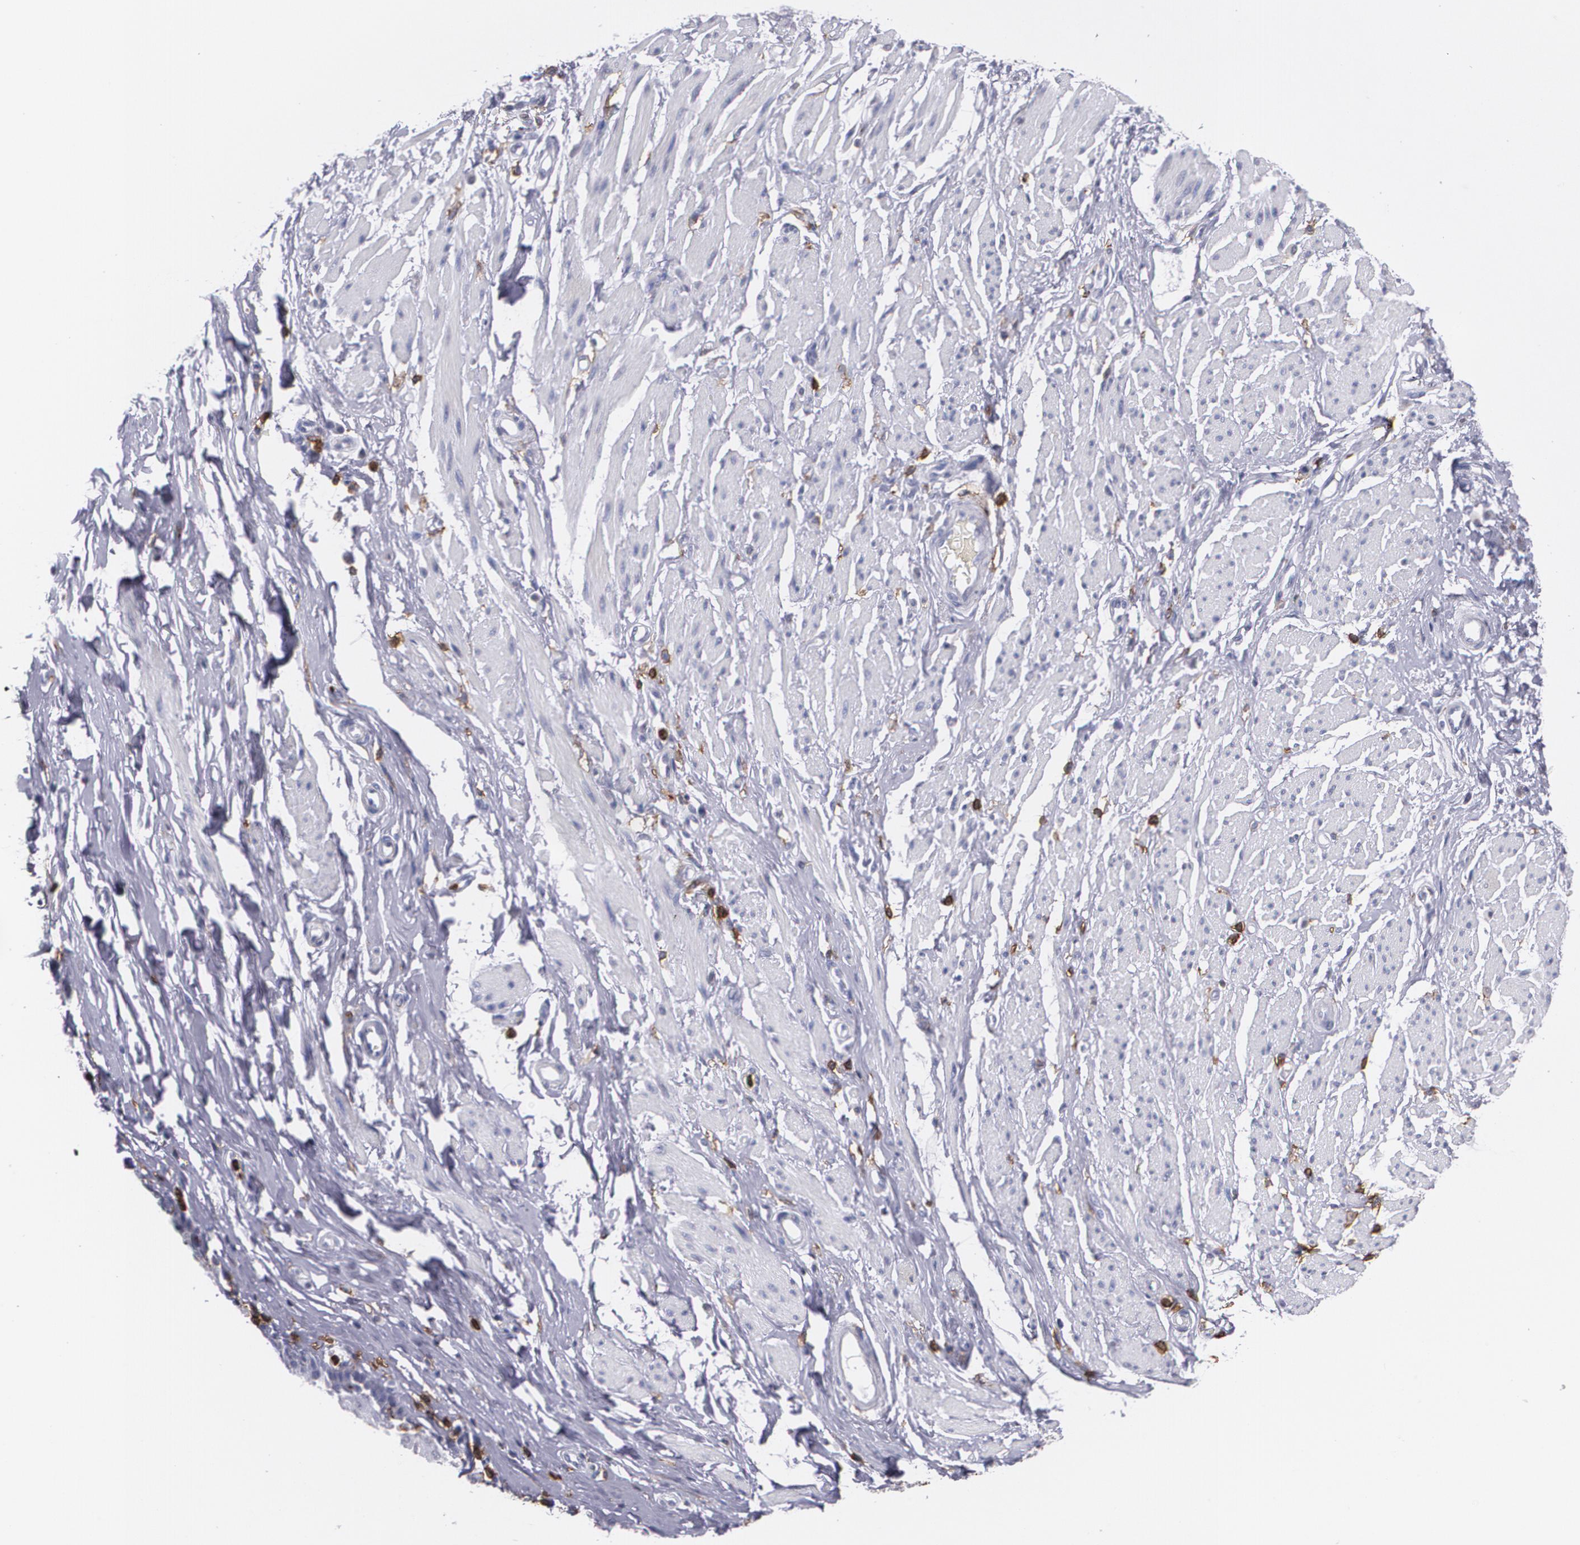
{"staining": {"intensity": "negative", "quantity": "none", "location": "none"}, "tissue": "esophagus", "cell_type": "Squamous epithelial cells", "image_type": "normal", "snomed": [{"axis": "morphology", "description": "Normal tissue, NOS"}, {"axis": "topography", "description": "Esophagus"}], "caption": "This is an immunohistochemistry (IHC) image of unremarkable human esophagus. There is no expression in squamous epithelial cells.", "gene": "PTPRC", "patient": {"sex": "male", "age": 70}}